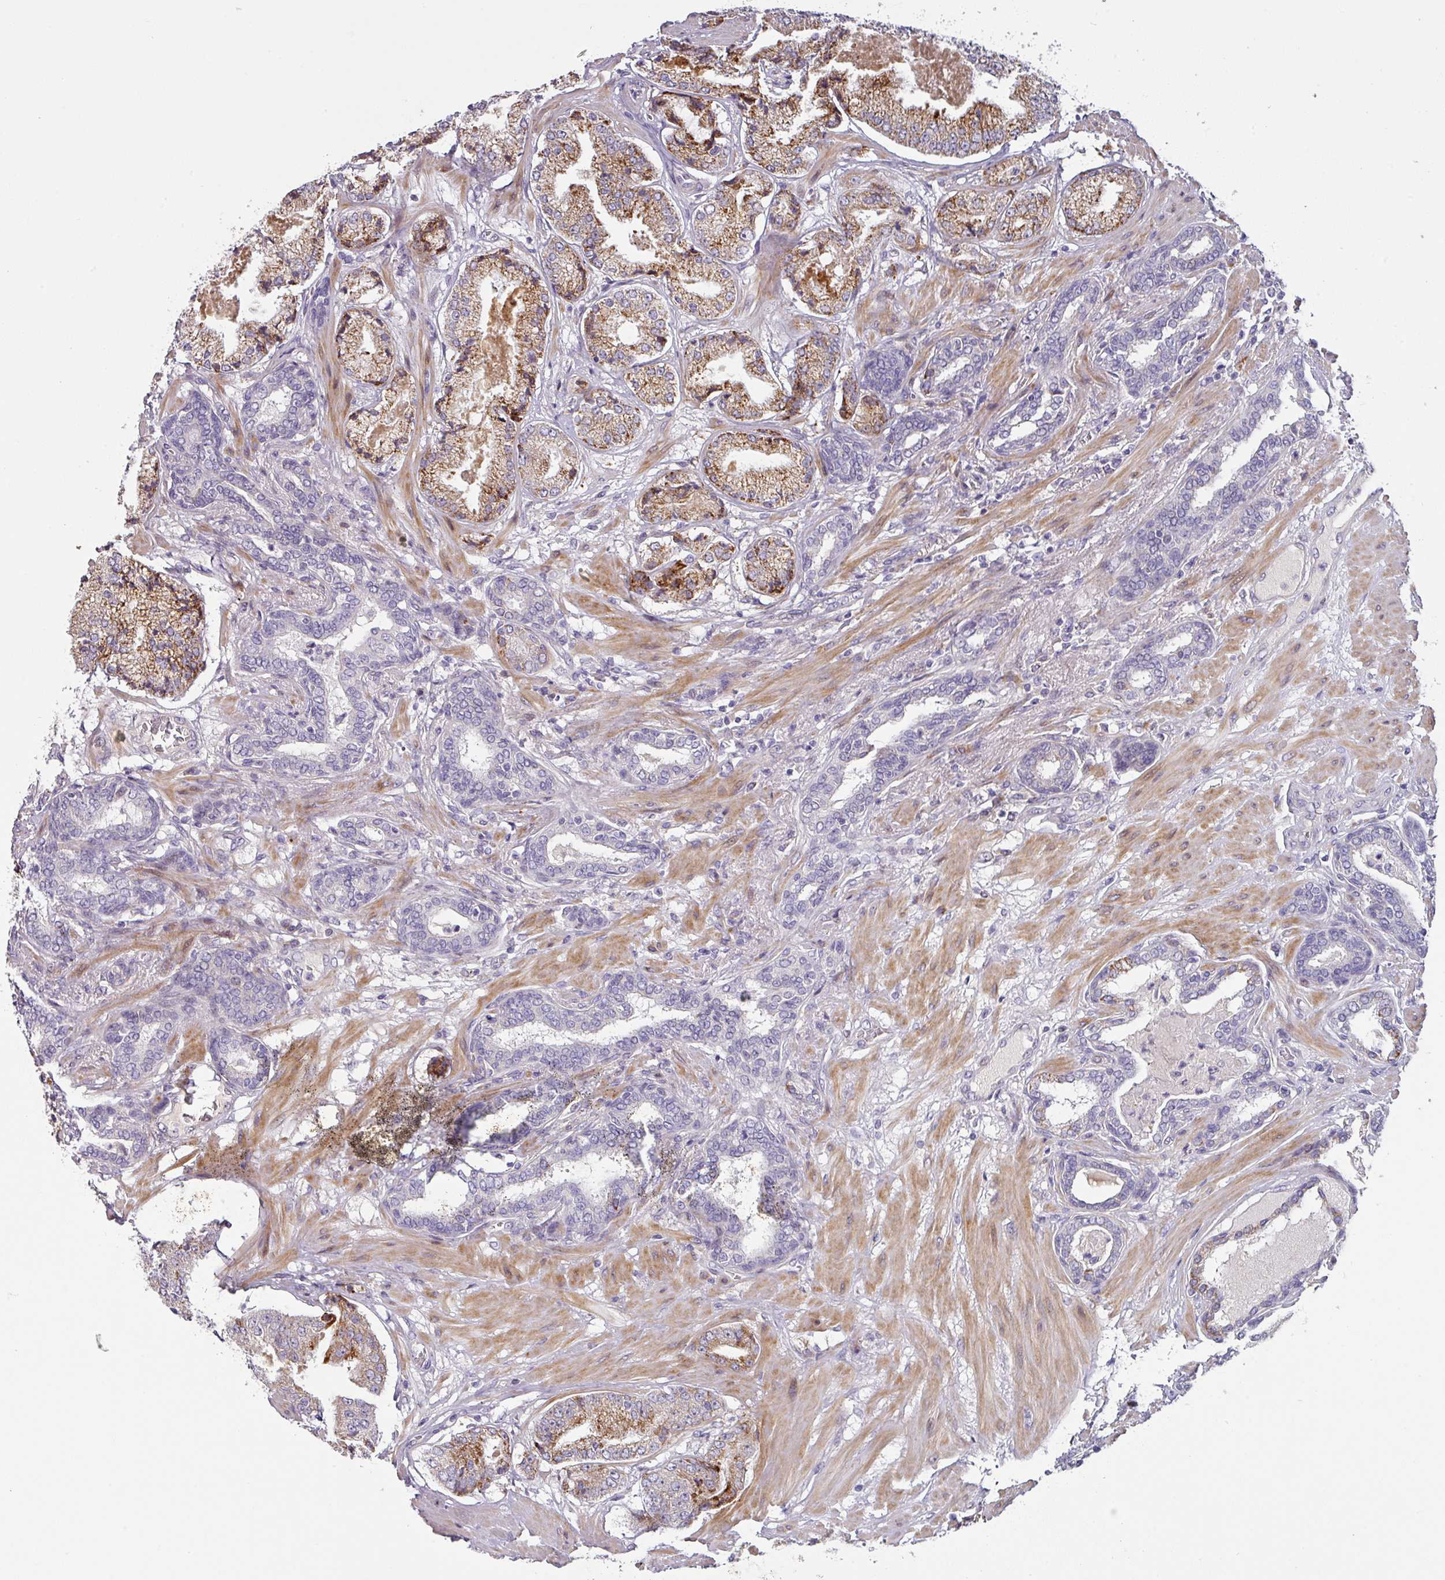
{"staining": {"intensity": "strong", "quantity": "<25%", "location": "cytoplasmic/membranous"}, "tissue": "prostate cancer", "cell_type": "Tumor cells", "image_type": "cancer", "snomed": [{"axis": "morphology", "description": "Adenocarcinoma, High grade"}, {"axis": "topography", "description": "Prostate"}], "caption": "Protein staining of prostate cancer (adenocarcinoma (high-grade)) tissue displays strong cytoplasmic/membranous staining in approximately <25% of tumor cells.", "gene": "KLHL3", "patient": {"sex": "male", "age": 63}}